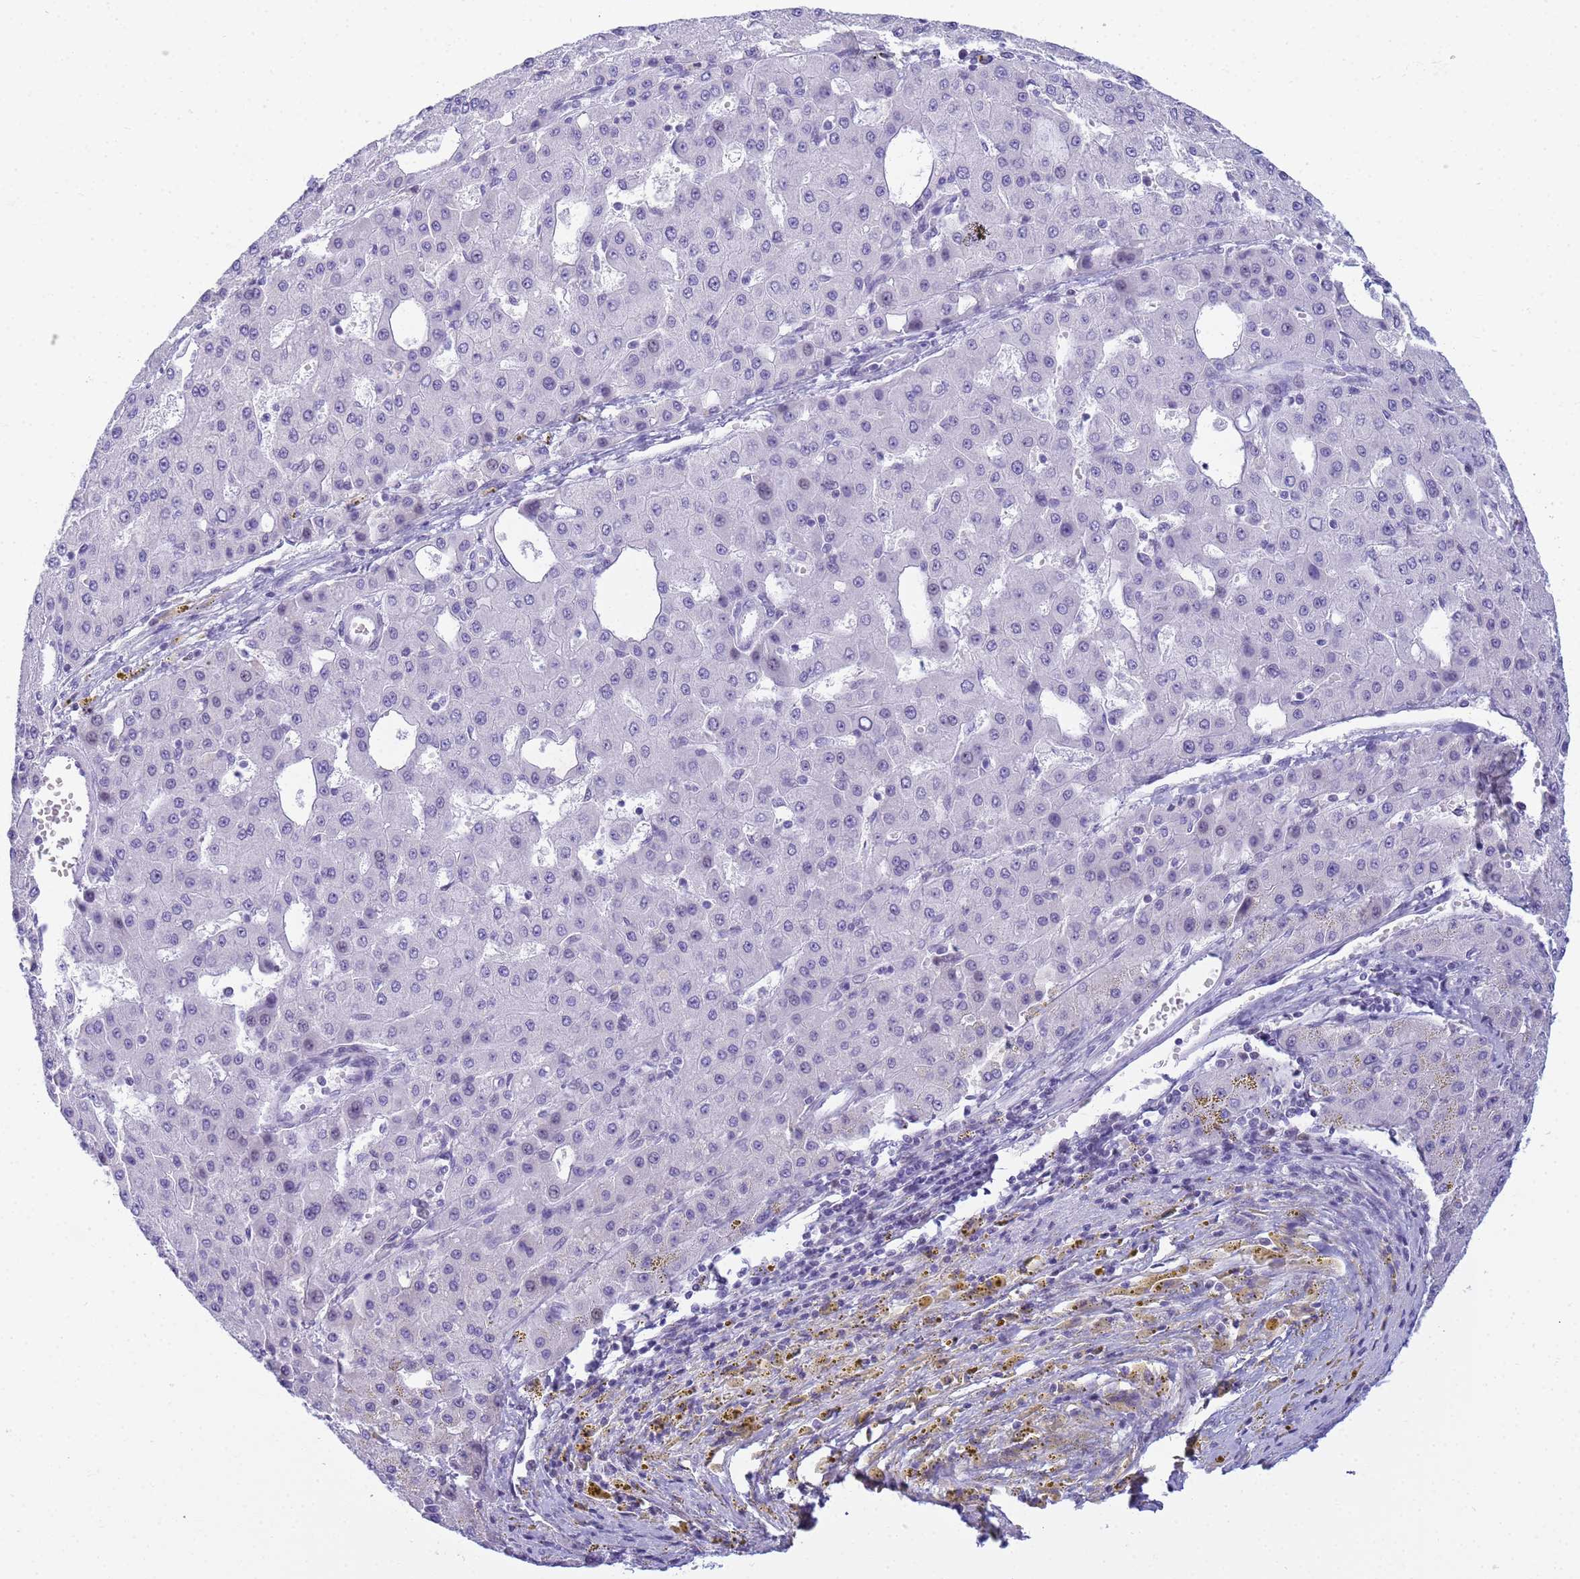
{"staining": {"intensity": "negative", "quantity": "none", "location": "none"}, "tissue": "liver cancer", "cell_type": "Tumor cells", "image_type": "cancer", "snomed": [{"axis": "morphology", "description": "Carcinoma, Hepatocellular, NOS"}, {"axis": "topography", "description": "Liver"}], "caption": "Human liver hepatocellular carcinoma stained for a protein using immunohistochemistry demonstrates no positivity in tumor cells.", "gene": "SNX20", "patient": {"sex": "male", "age": 47}}